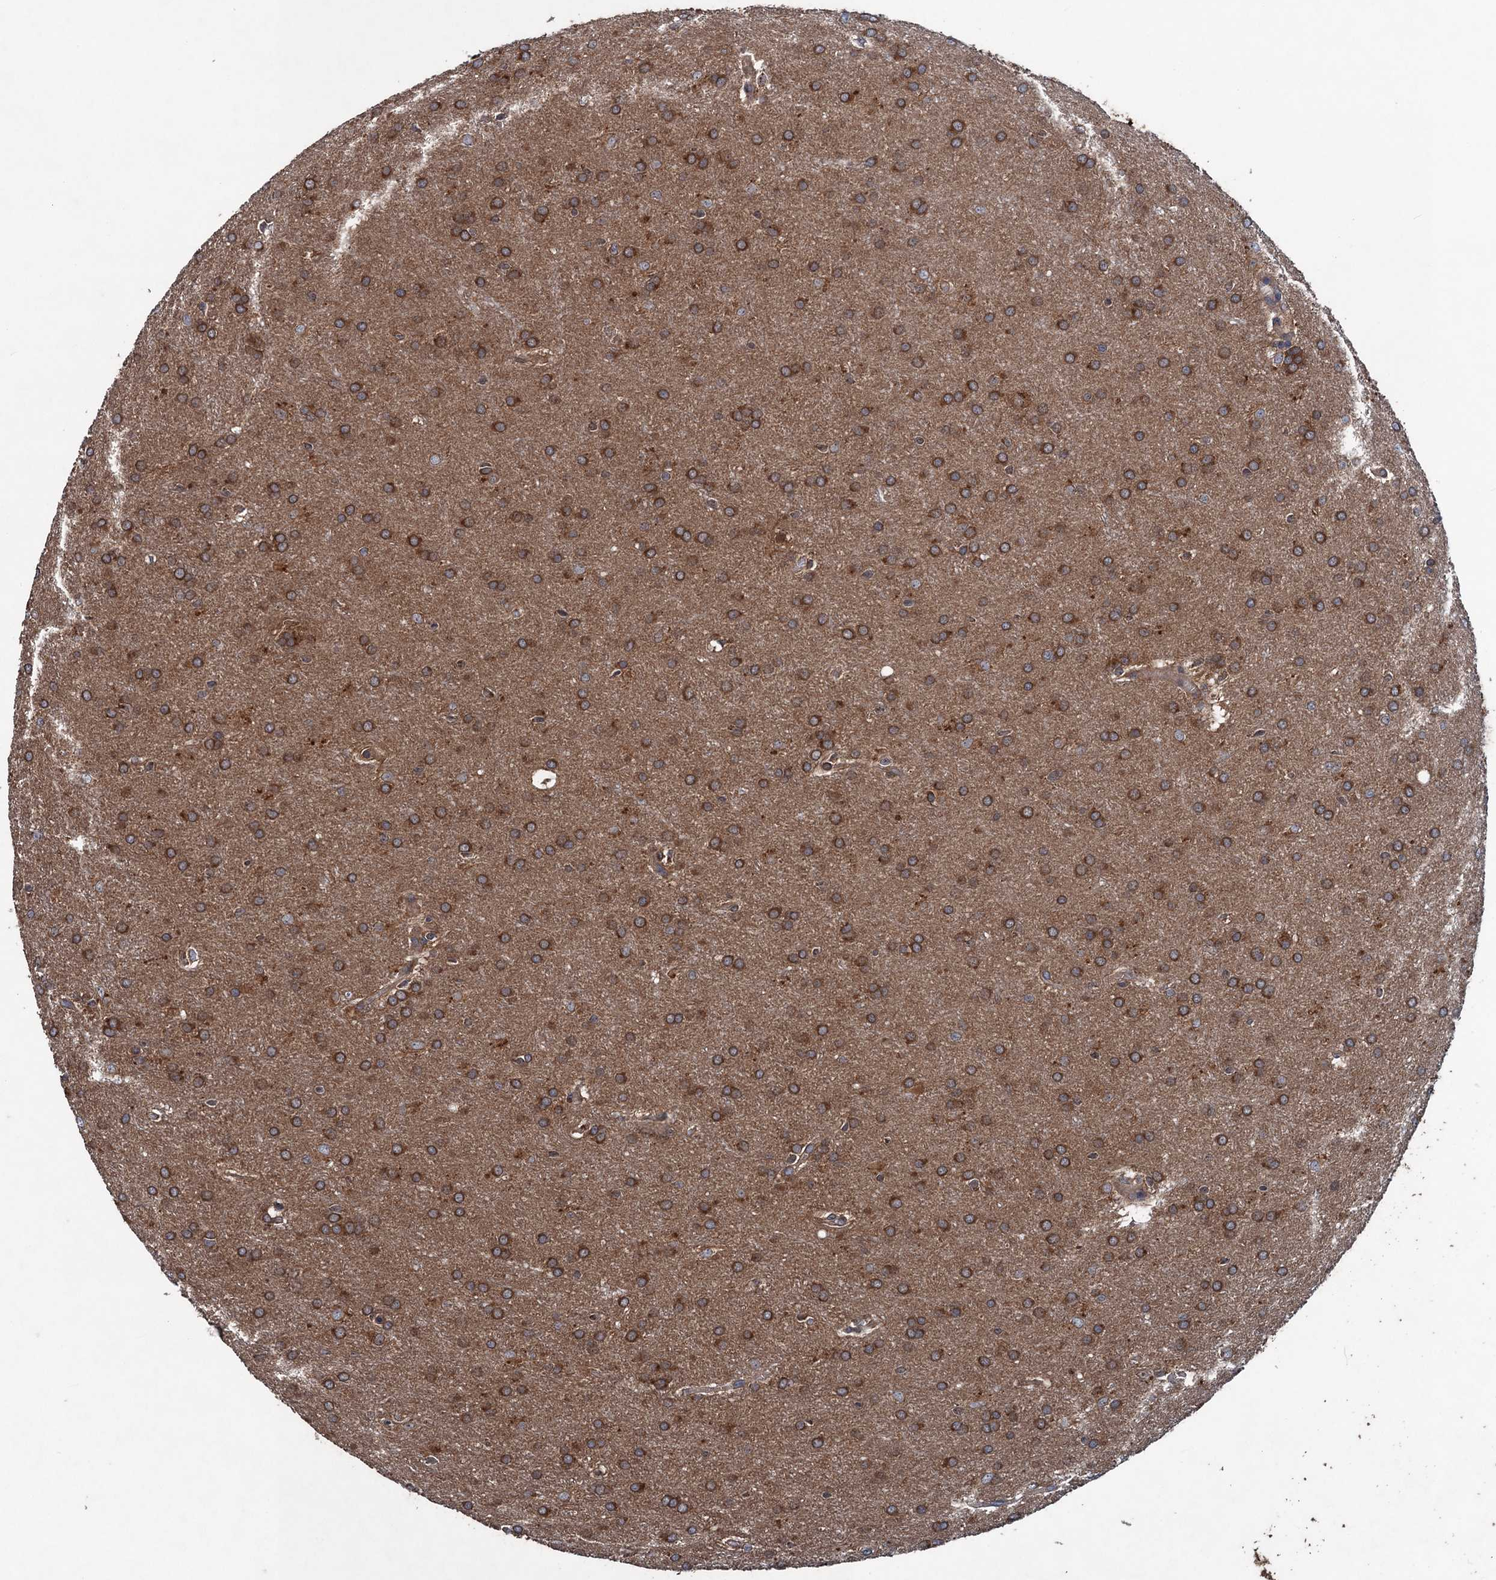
{"staining": {"intensity": "strong", "quantity": ">75%", "location": "cytoplasmic/membranous"}, "tissue": "glioma", "cell_type": "Tumor cells", "image_type": "cancer", "snomed": [{"axis": "morphology", "description": "Glioma, malignant, Low grade"}, {"axis": "topography", "description": "Brain"}], "caption": "Immunohistochemical staining of malignant glioma (low-grade) displays high levels of strong cytoplasmic/membranous expression in about >75% of tumor cells. The staining was performed using DAB (3,3'-diaminobenzidine), with brown indicating positive protein expression. Nuclei are stained blue with hematoxylin.", "gene": "BLTP3B", "patient": {"sex": "female", "age": 32}}